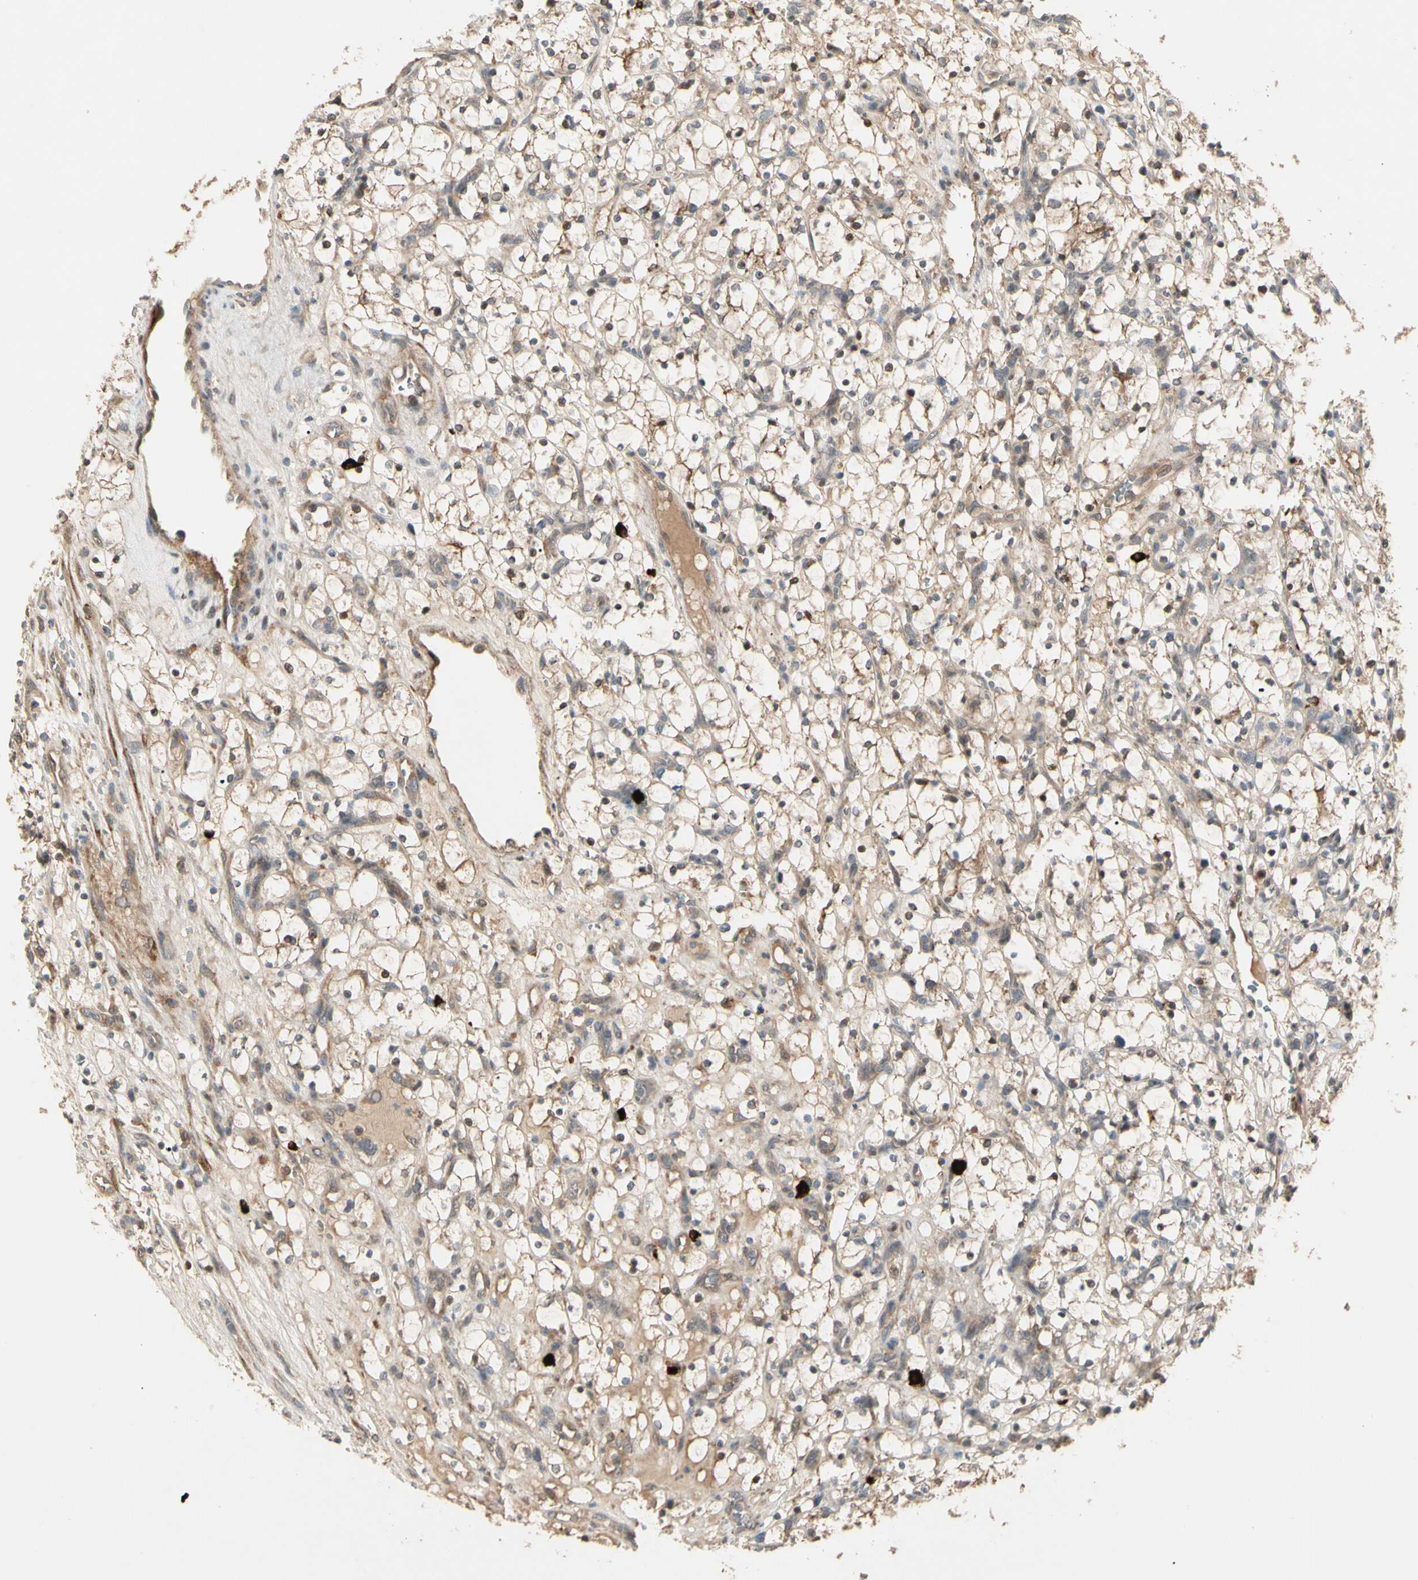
{"staining": {"intensity": "weak", "quantity": "25%-75%", "location": "cytoplasmic/membranous"}, "tissue": "renal cancer", "cell_type": "Tumor cells", "image_type": "cancer", "snomed": [{"axis": "morphology", "description": "Adenocarcinoma, NOS"}, {"axis": "topography", "description": "Kidney"}], "caption": "The immunohistochemical stain shows weak cytoplasmic/membranous staining in tumor cells of renal cancer (adenocarcinoma) tissue. The protein is shown in brown color, while the nuclei are stained blue.", "gene": "ATG4C", "patient": {"sex": "female", "age": 69}}